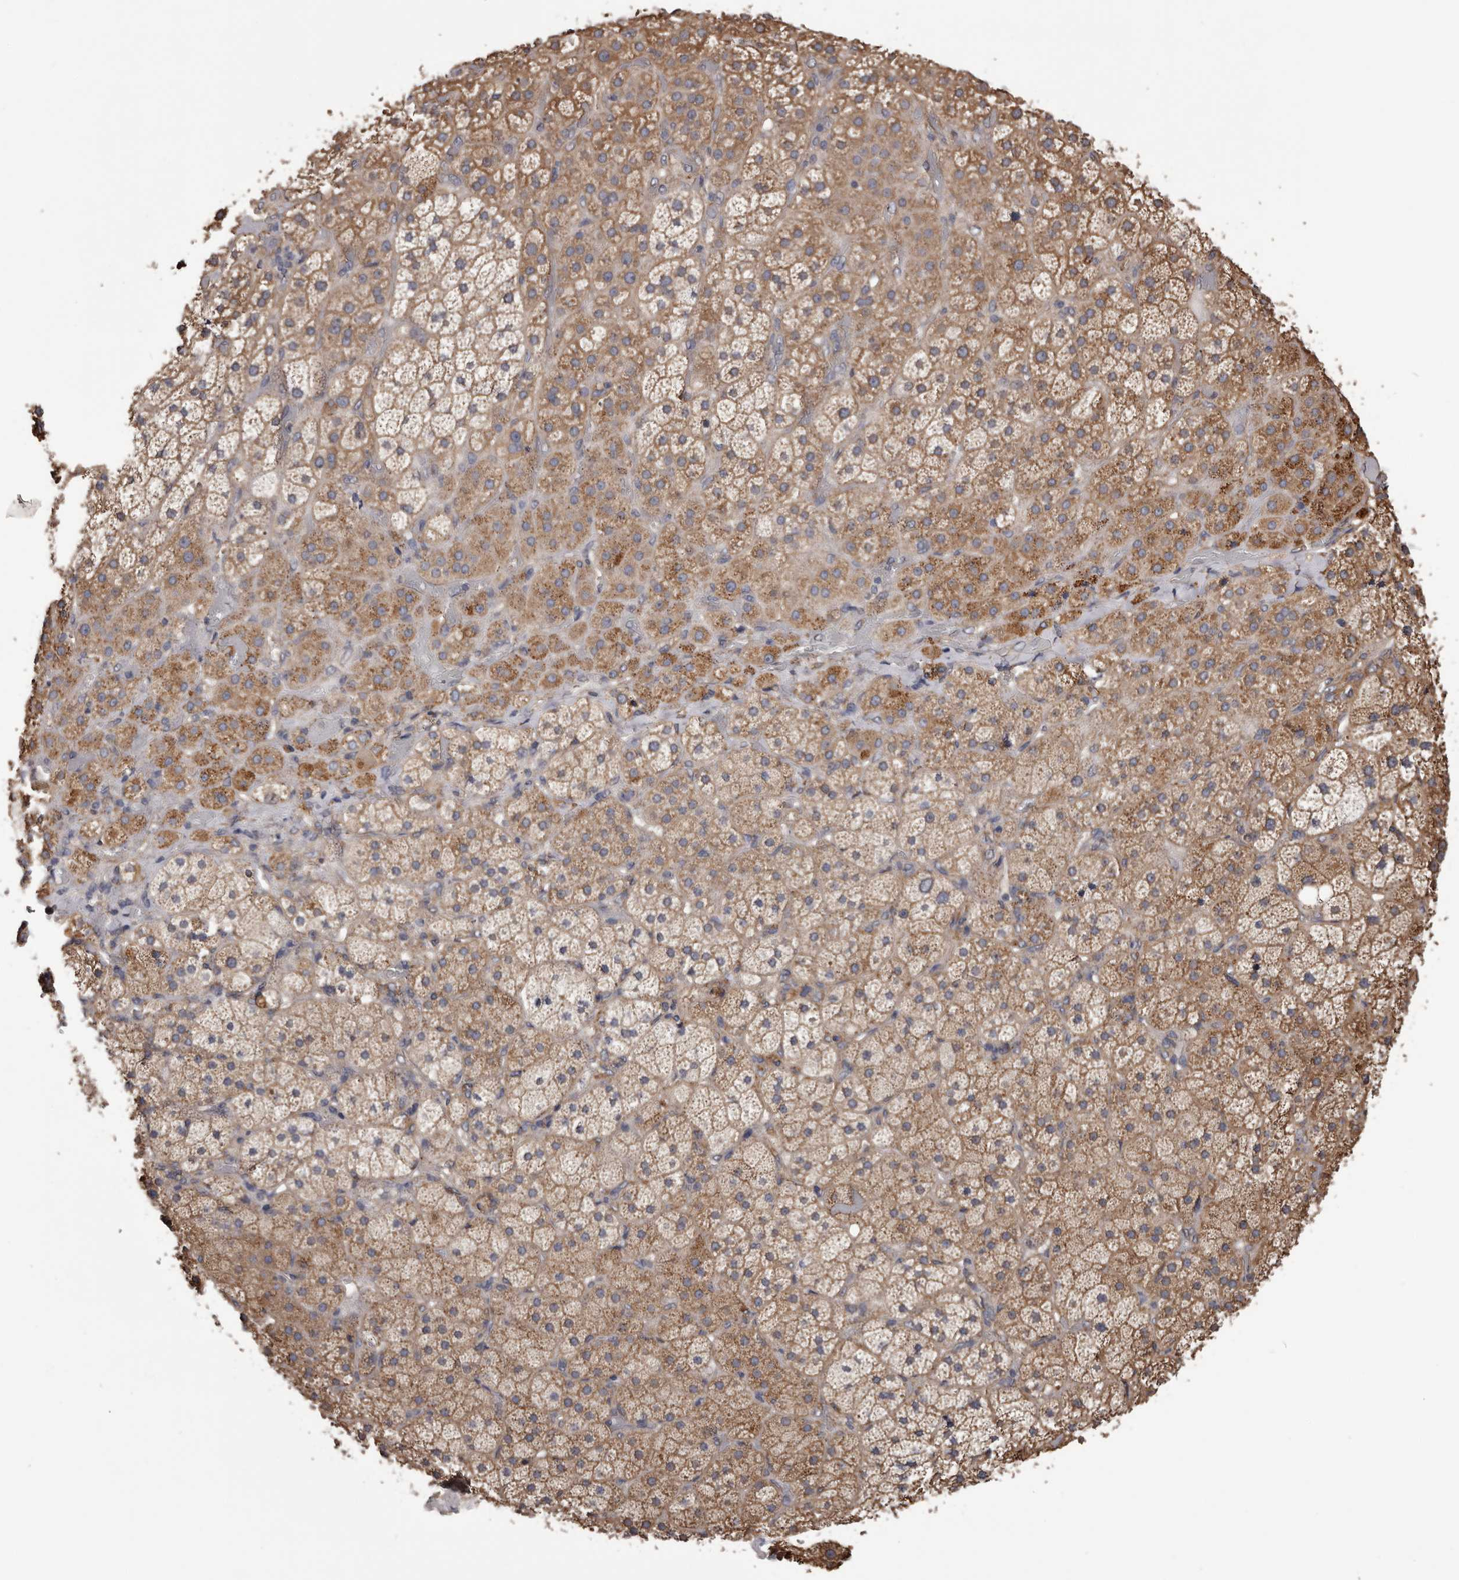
{"staining": {"intensity": "moderate", "quantity": ">75%", "location": "cytoplasmic/membranous"}, "tissue": "adrenal gland", "cell_type": "Glandular cells", "image_type": "normal", "snomed": [{"axis": "morphology", "description": "Normal tissue, NOS"}, {"axis": "topography", "description": "Adrenal gland"}], "caption": "Immunohistochemistry micrograph of normal adrenal gland: adrenal gland stained using IHC demonstrates medium levels of moderate protein expression localized specifically in the cytoplasmic/membranous of glandular cells, appearing as a cytoplasmic/membranous brown color.", "gene": "CEP104", "patient": {"sex": "male", "age": 57}}